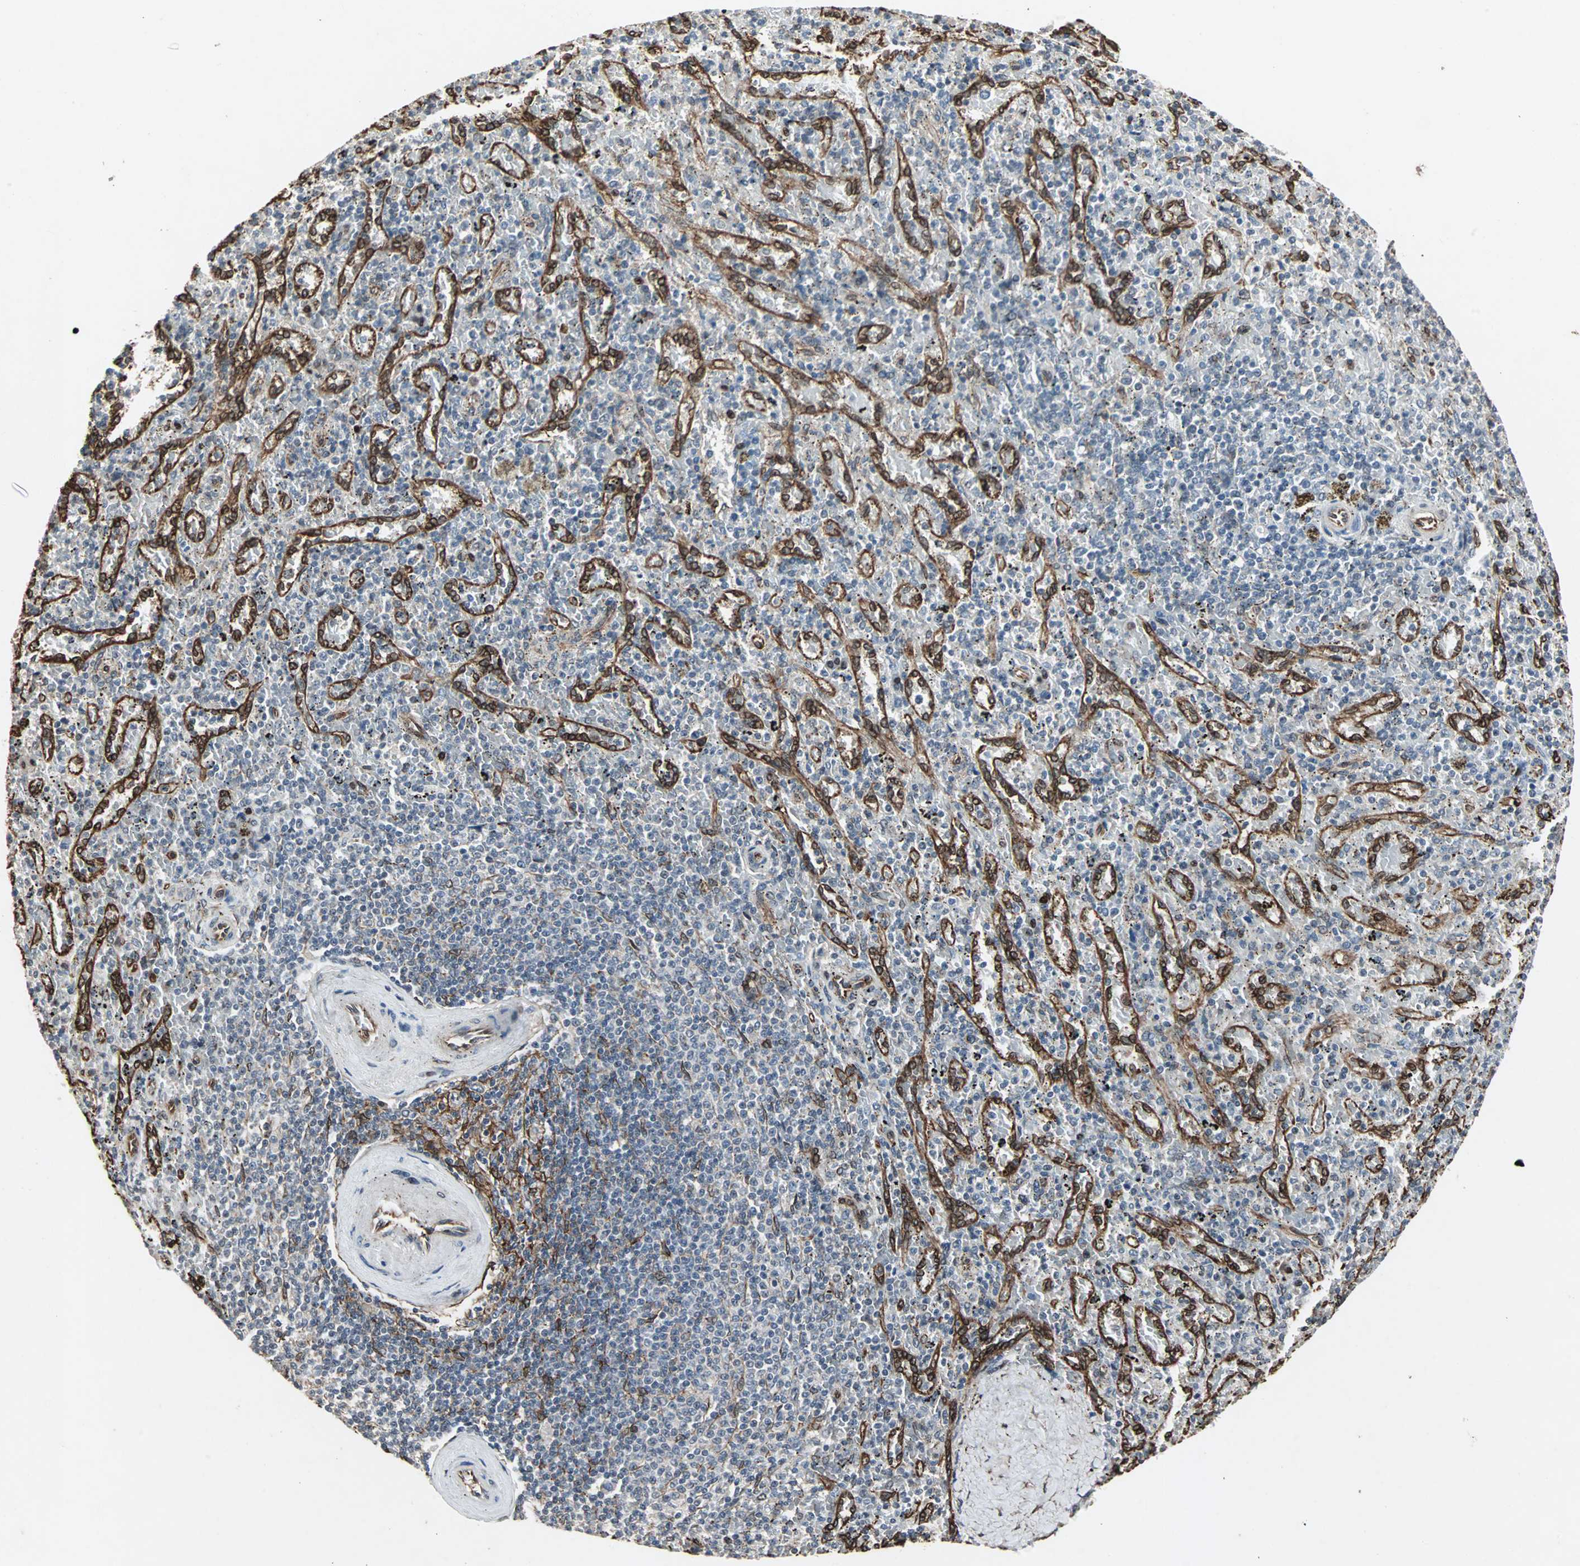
{"staining": {"intensity": "moderate", "quantity": "<25%", "location": "cytoplasmic/membranous"}, "tissue": "spleen", "cell_type": "Cells in red pulp", "image_type": "normal", "snomed": [{"axis": "morphology", "description": "Normal tissue, NOS"}, {"axis": "topography", "description": "Spleen"}], "caption": "Protein expression analysis of normal spleen exhibits moderate cytoplasmic/membranous staining in approximately <25% of cells in red pulp.", "gene": "TRPV4", "patient": {"sex": "female", "age": 43}}